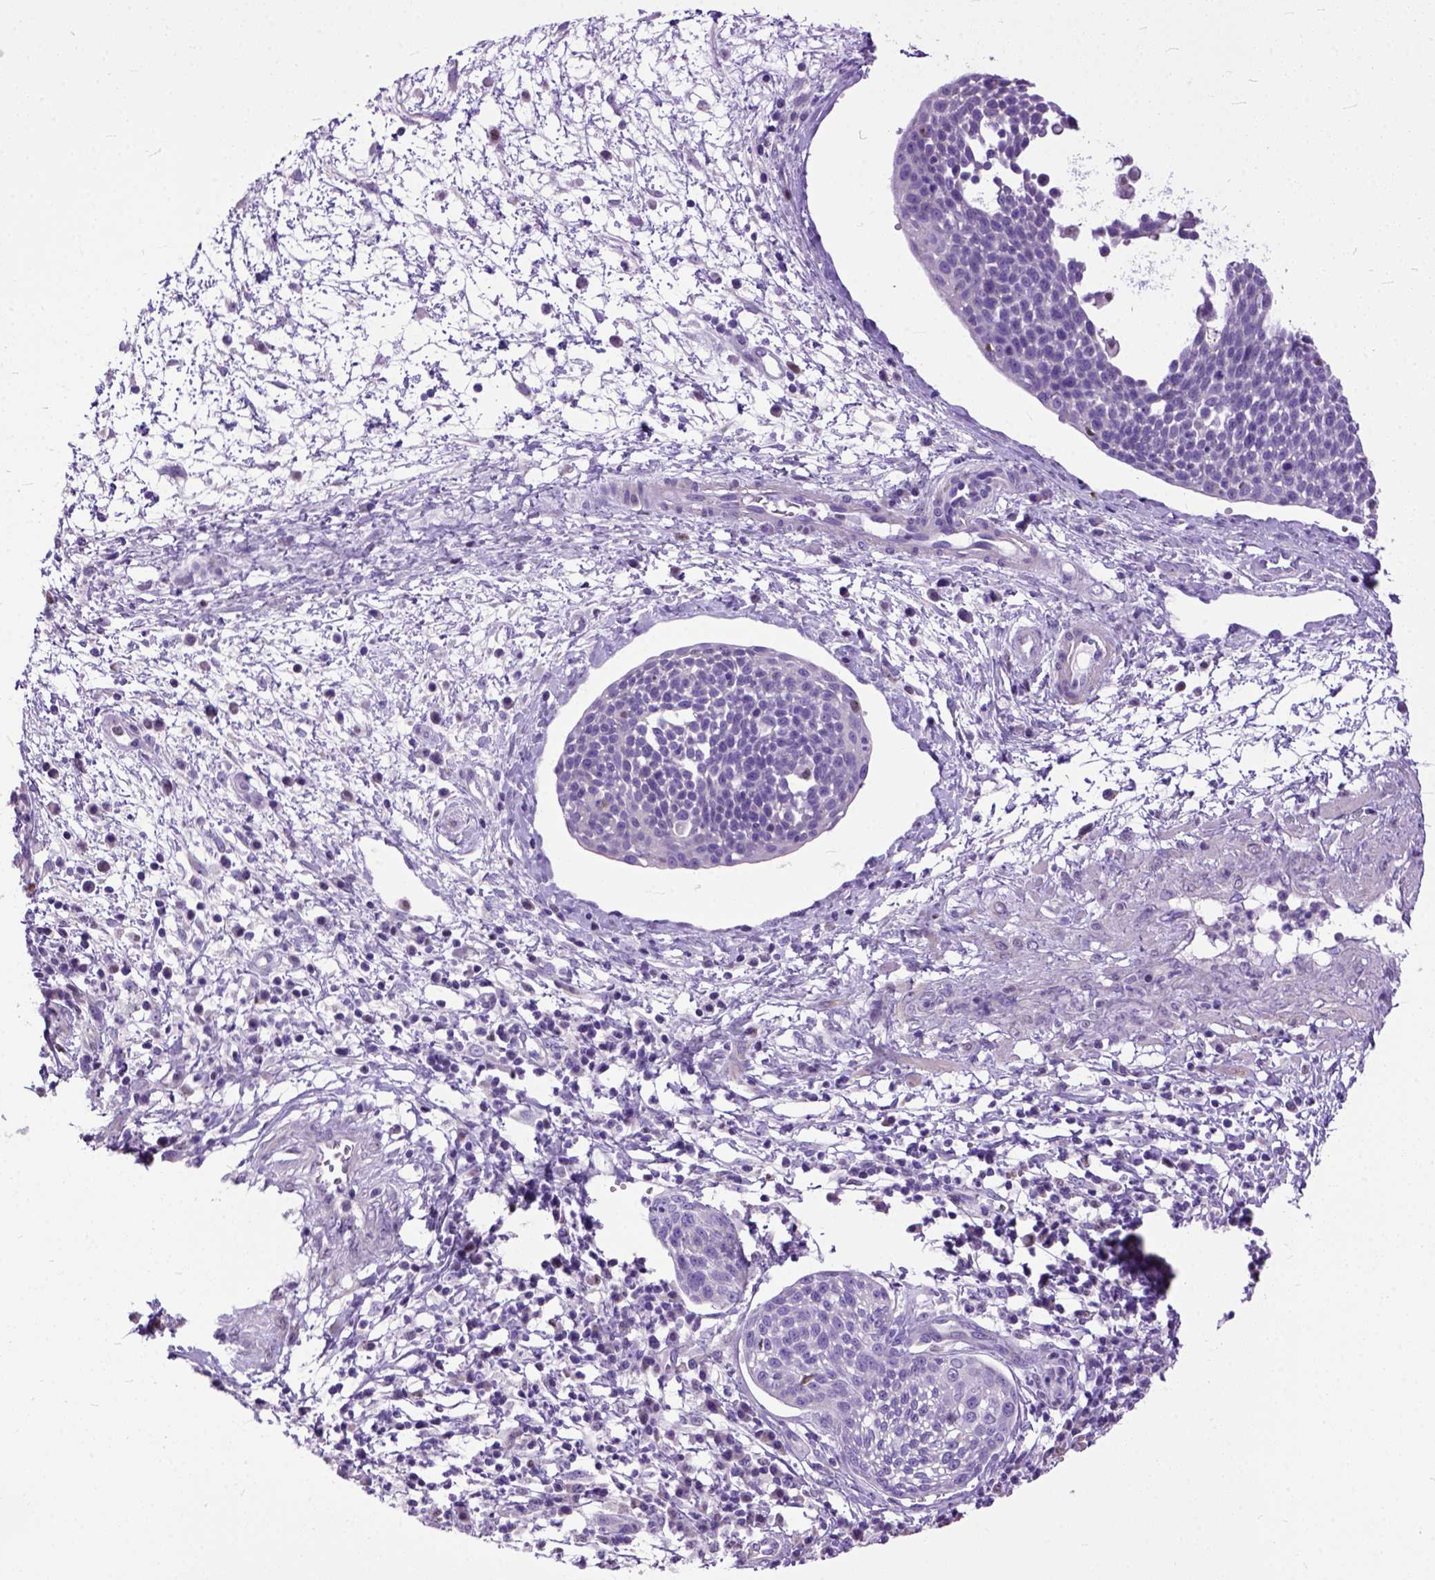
{"staining": {"intensity": "negative", "quantity": "none", "location": "none"}, "tissue": "cervical cancer", "cell_type": "Tumor cells", "image_type": "cancer", "snomed": [{"axis": "morphology", "description": "Squamous cell carcinoma, NOS"}, {"axis": "topography", "description": "Cervix"}], "caption": "Cervical cancer was stained to show a protein in brown. There is no significant staining in tumor cells.", "gene": "CRB1", "patient": {"sex": "female", "age": 34}}